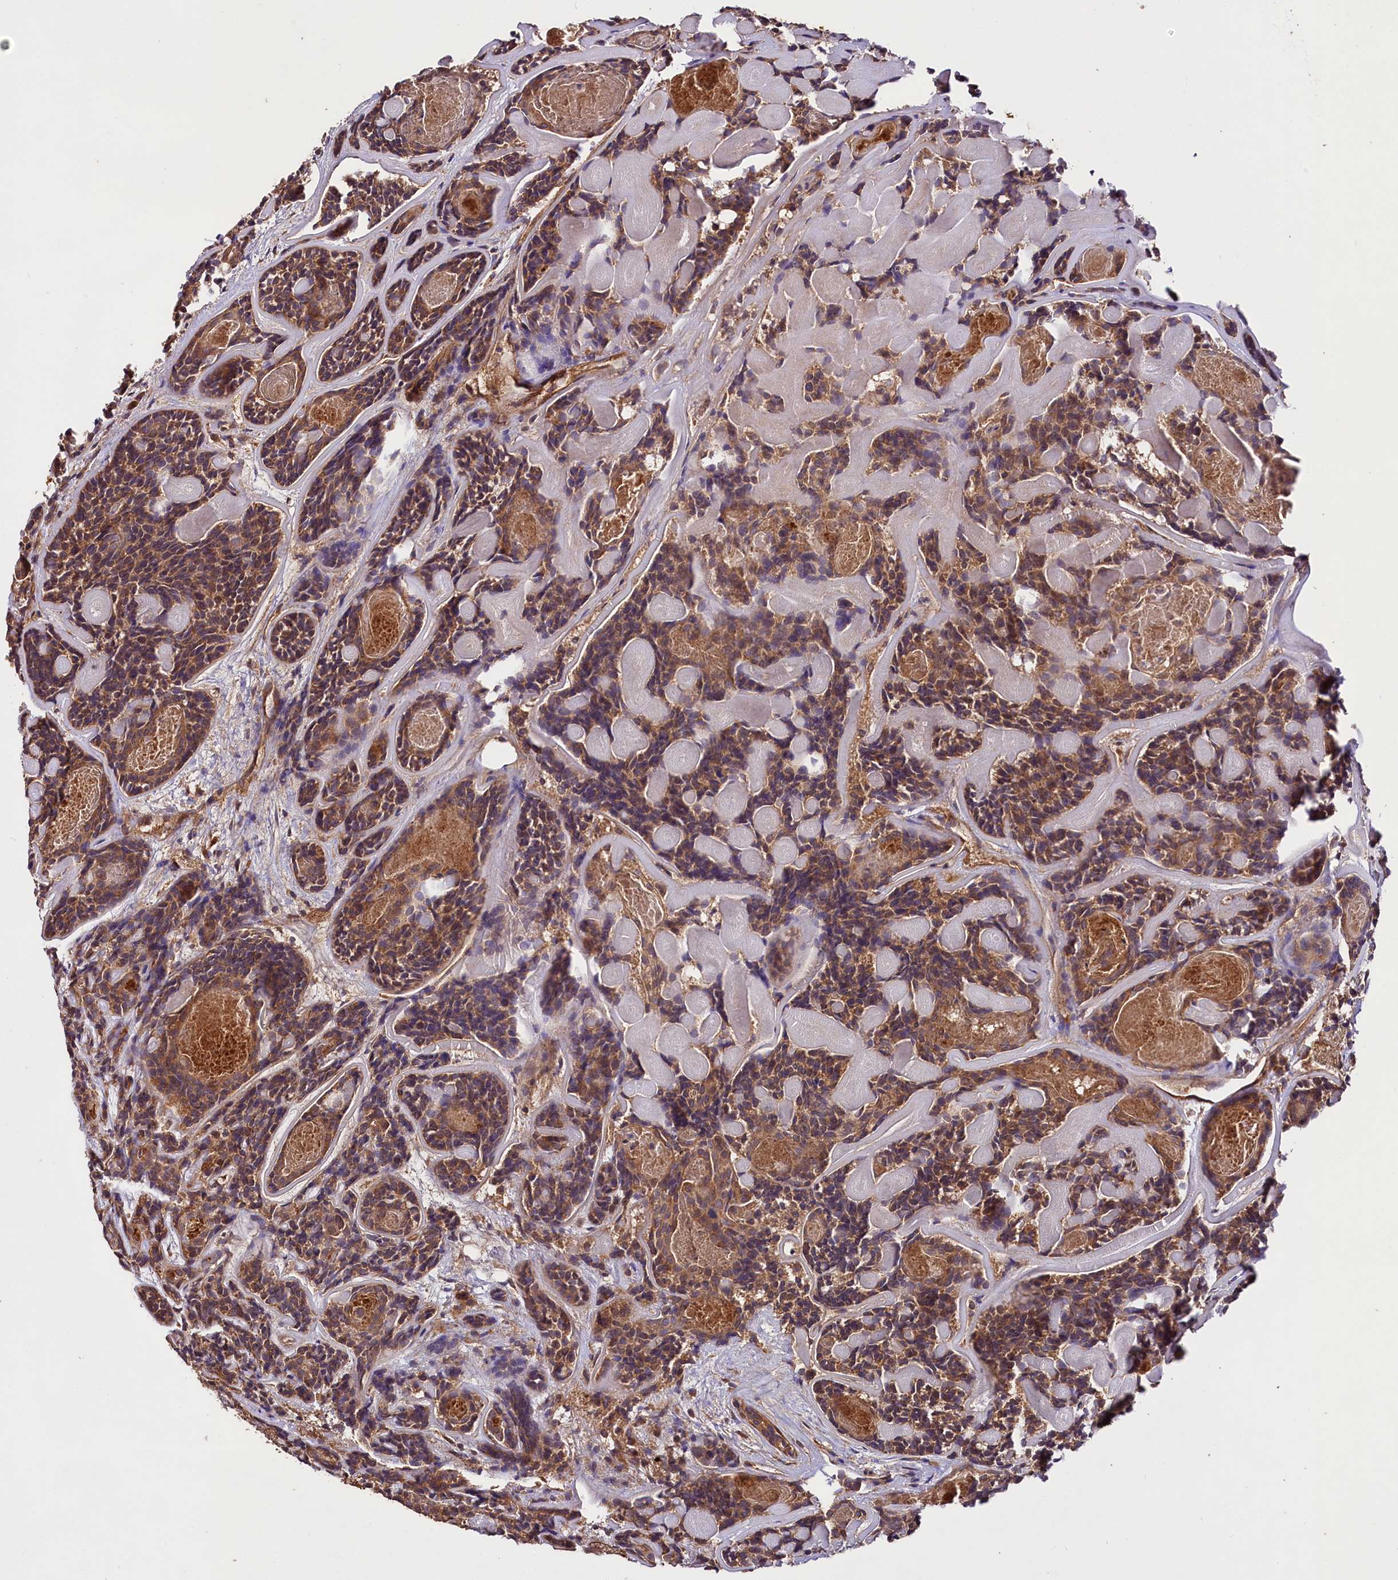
{"staining": {"intensity": "moderate", "quantity": ">75%", "location": "cytoplasmic/membranous"}, "tissue": "head and neck cancer", "cell_type": "Tumor cells", "image_type": "cancer", "snomed": [{"axis": "morphology", "description": "Adenocarcinoma, NOS"}, {"axis": "topography", "description": "Salivary gland"}, {"axis": "topography", "description": "Head-Neck"}], "caption": "Protein staining of head and neck adenocarcinoma tissue reveals moderate cytoplasmic/membranous expression in about >75% of tumor cells.", "gene": "CEP295", "patient": {"sex": "female", "age": 63}}